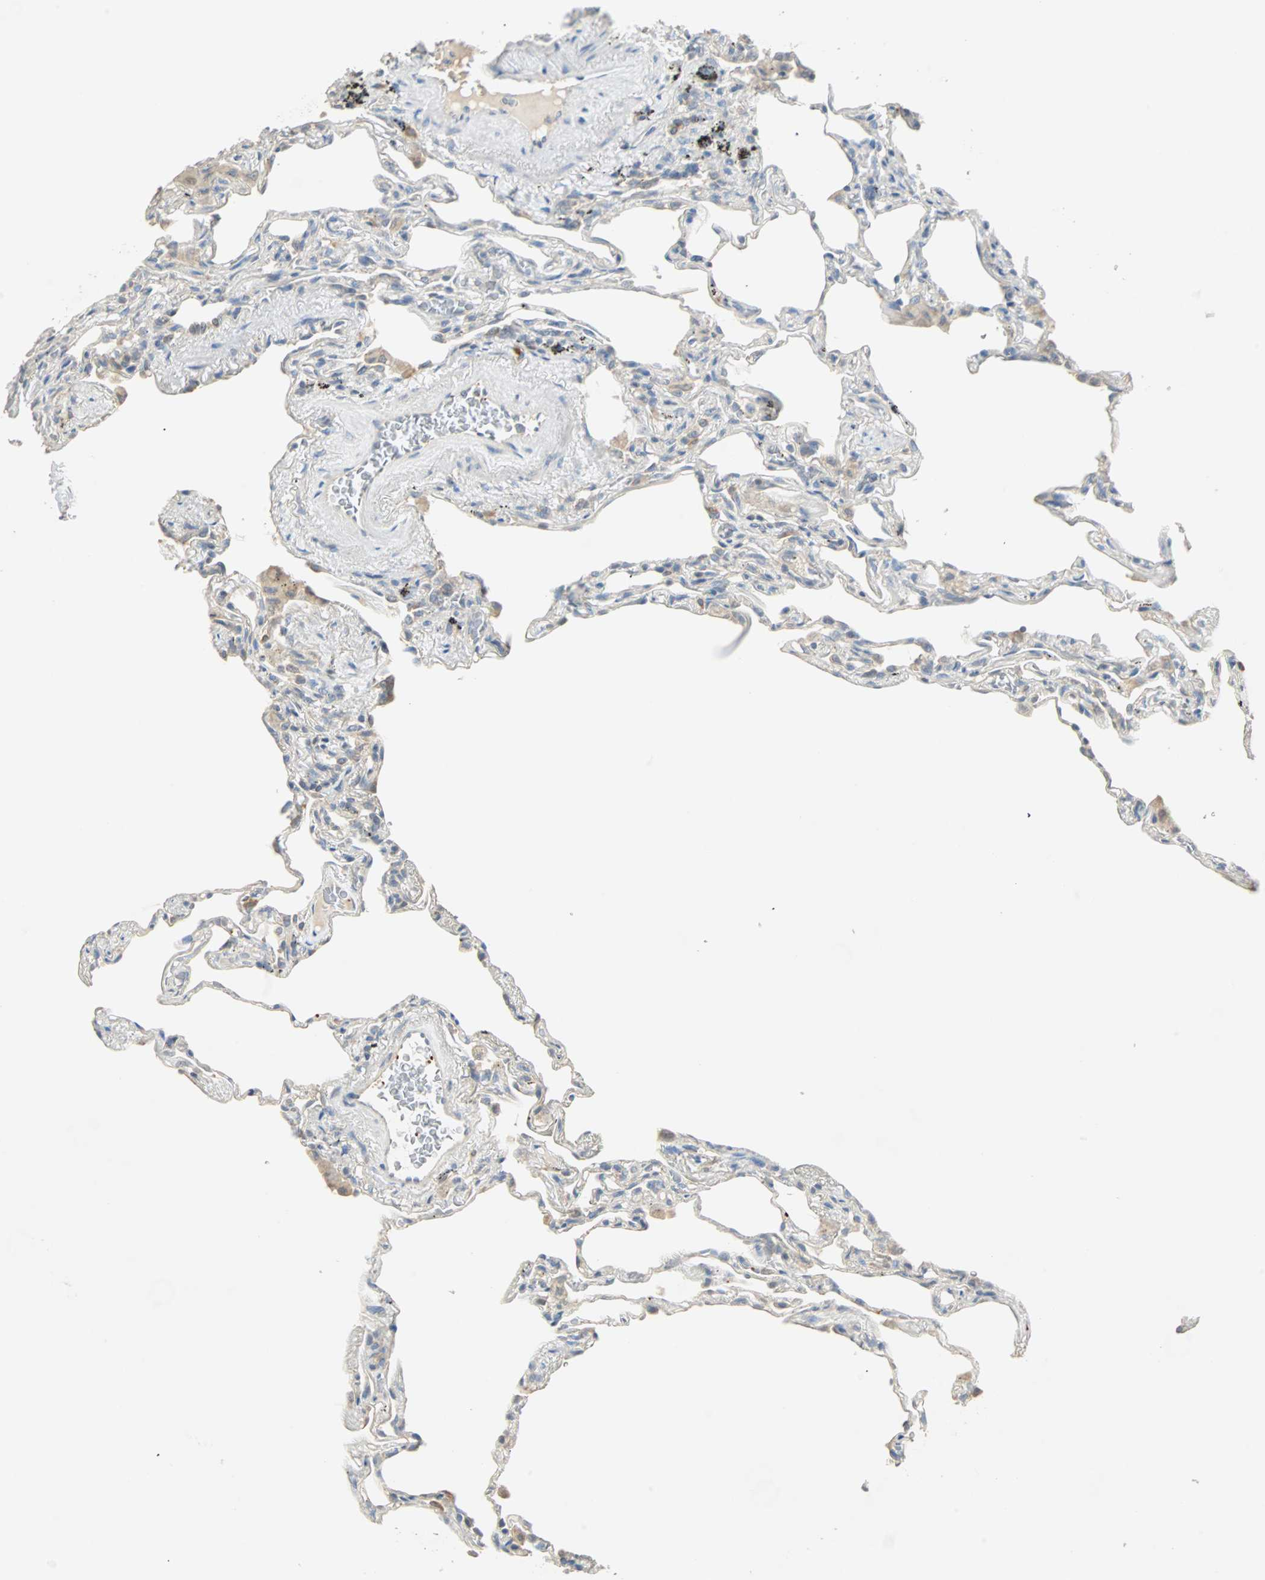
{"staining": {"intensity": "negative", "quantity": "none", "location": "none"}, "tissue": "lung", "cell_type": "Alveolar cells", "image_type": "normal", "snomed": [{"axis": "morphology", "description": "Normal tissue, NOS"}, {"axis": "morphology", "description": "Inflammation, NOS"}, {"axis": "topography", "description": "Lung"}], "caption": "IHC image of unremarkable lung: lung stained with DAB reveals no significant protein staining in alveolar cells. (DAB (3,3'-diaminobenzidine) immunohistochemistry (IHC) visualized using brightfield microscopy, high magnification).", "gene": "RAD18", "patient": {"sex": "male", "age": 69}}